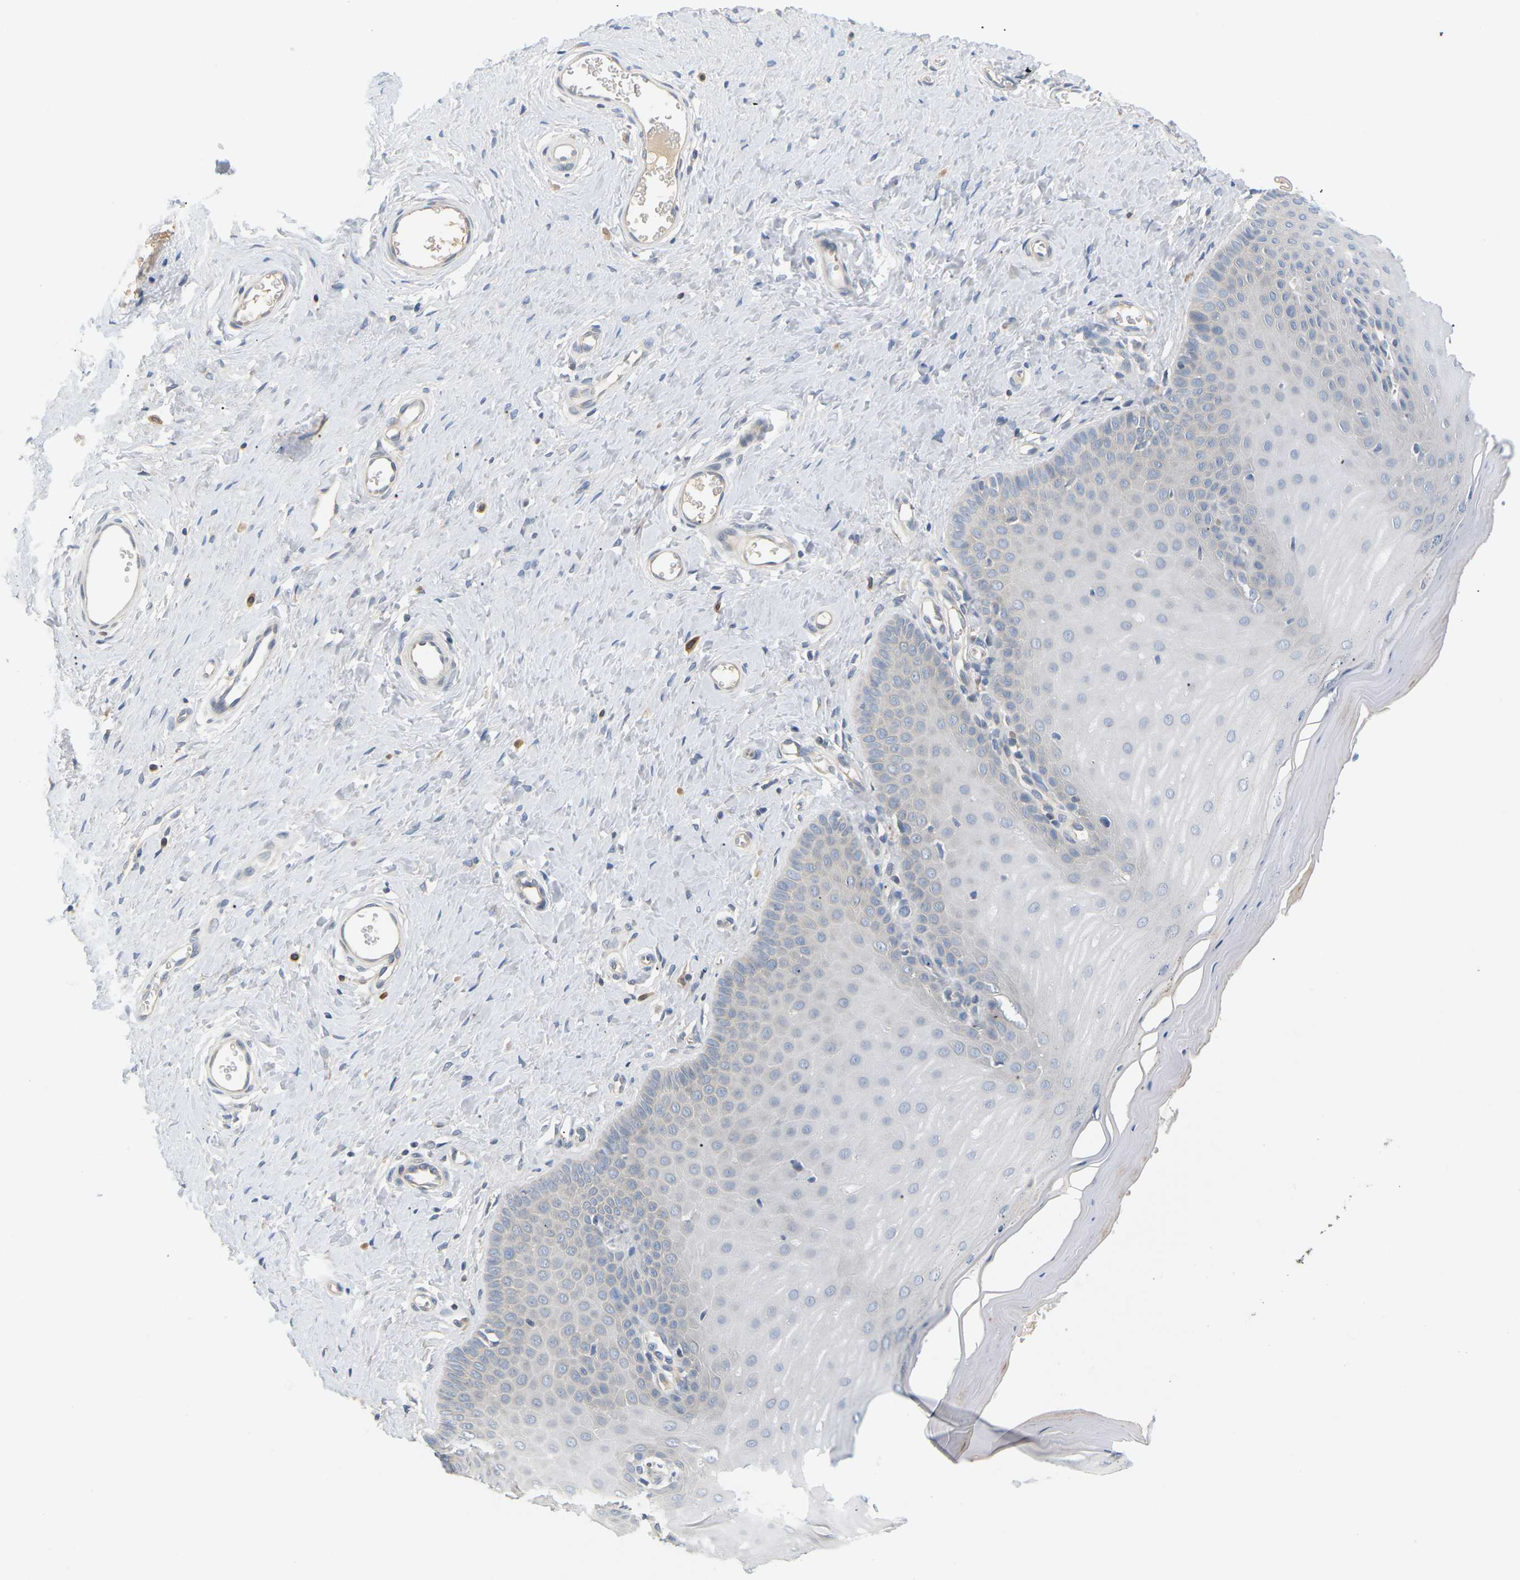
{"staining": {"intensity": "negative", "quantity": "none", "location": "none"}, "tissue": "cervix", "cell_type": "Glandular cells", "image_type": "normal", "snomed": [{"axis": "morphology", "description": "Normal tissue, NOS"}, {"axis": "topography", "description": "Cervix"}], "caption": "The image exhibits no staining of glandular cells in unremarkable cervix. (DAB immunohistochemistry, high magnification).", "gene": "EVA1C", "patient": {"sex": "female", "age": 55}}